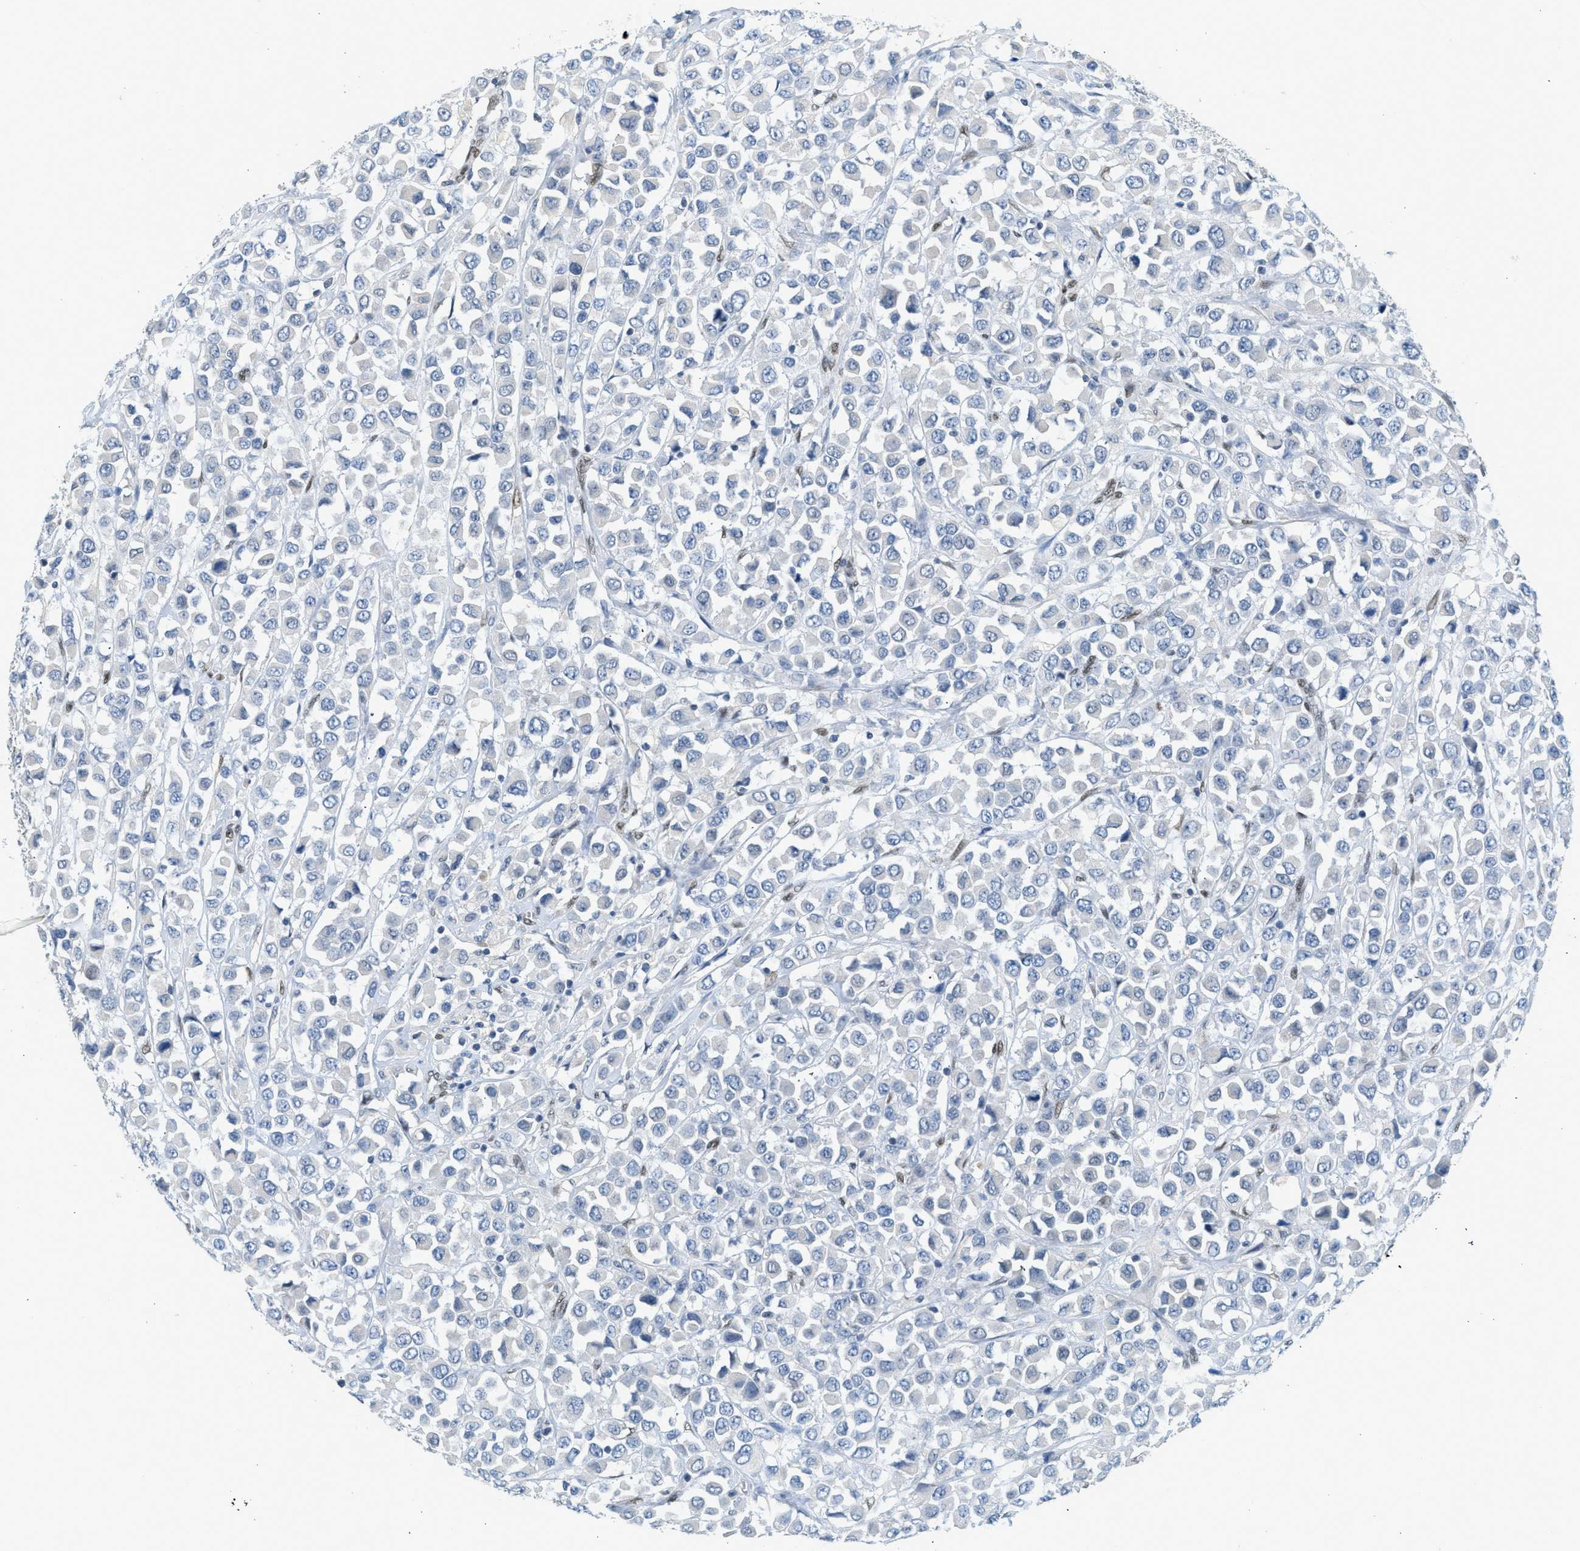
{"staining": {"intensity": "negative", "quantity": "none", "location": "none"}, "tissue": "breast cancer", "cell_type": "Tumor cells", "image_type": "cancer", "snomed": [{"axis": "morphology", "description": "Duct carcinoma"}, {"axis": "topography", "description": "Breast"}], "caption": "This is an immunohistochemistry (IHC) image of human invasive ductal carcinoma (breast). There is no staining in tumor cells.", "gene": "ZBTB20", "patient": {"sex": "female", "age": 61}}